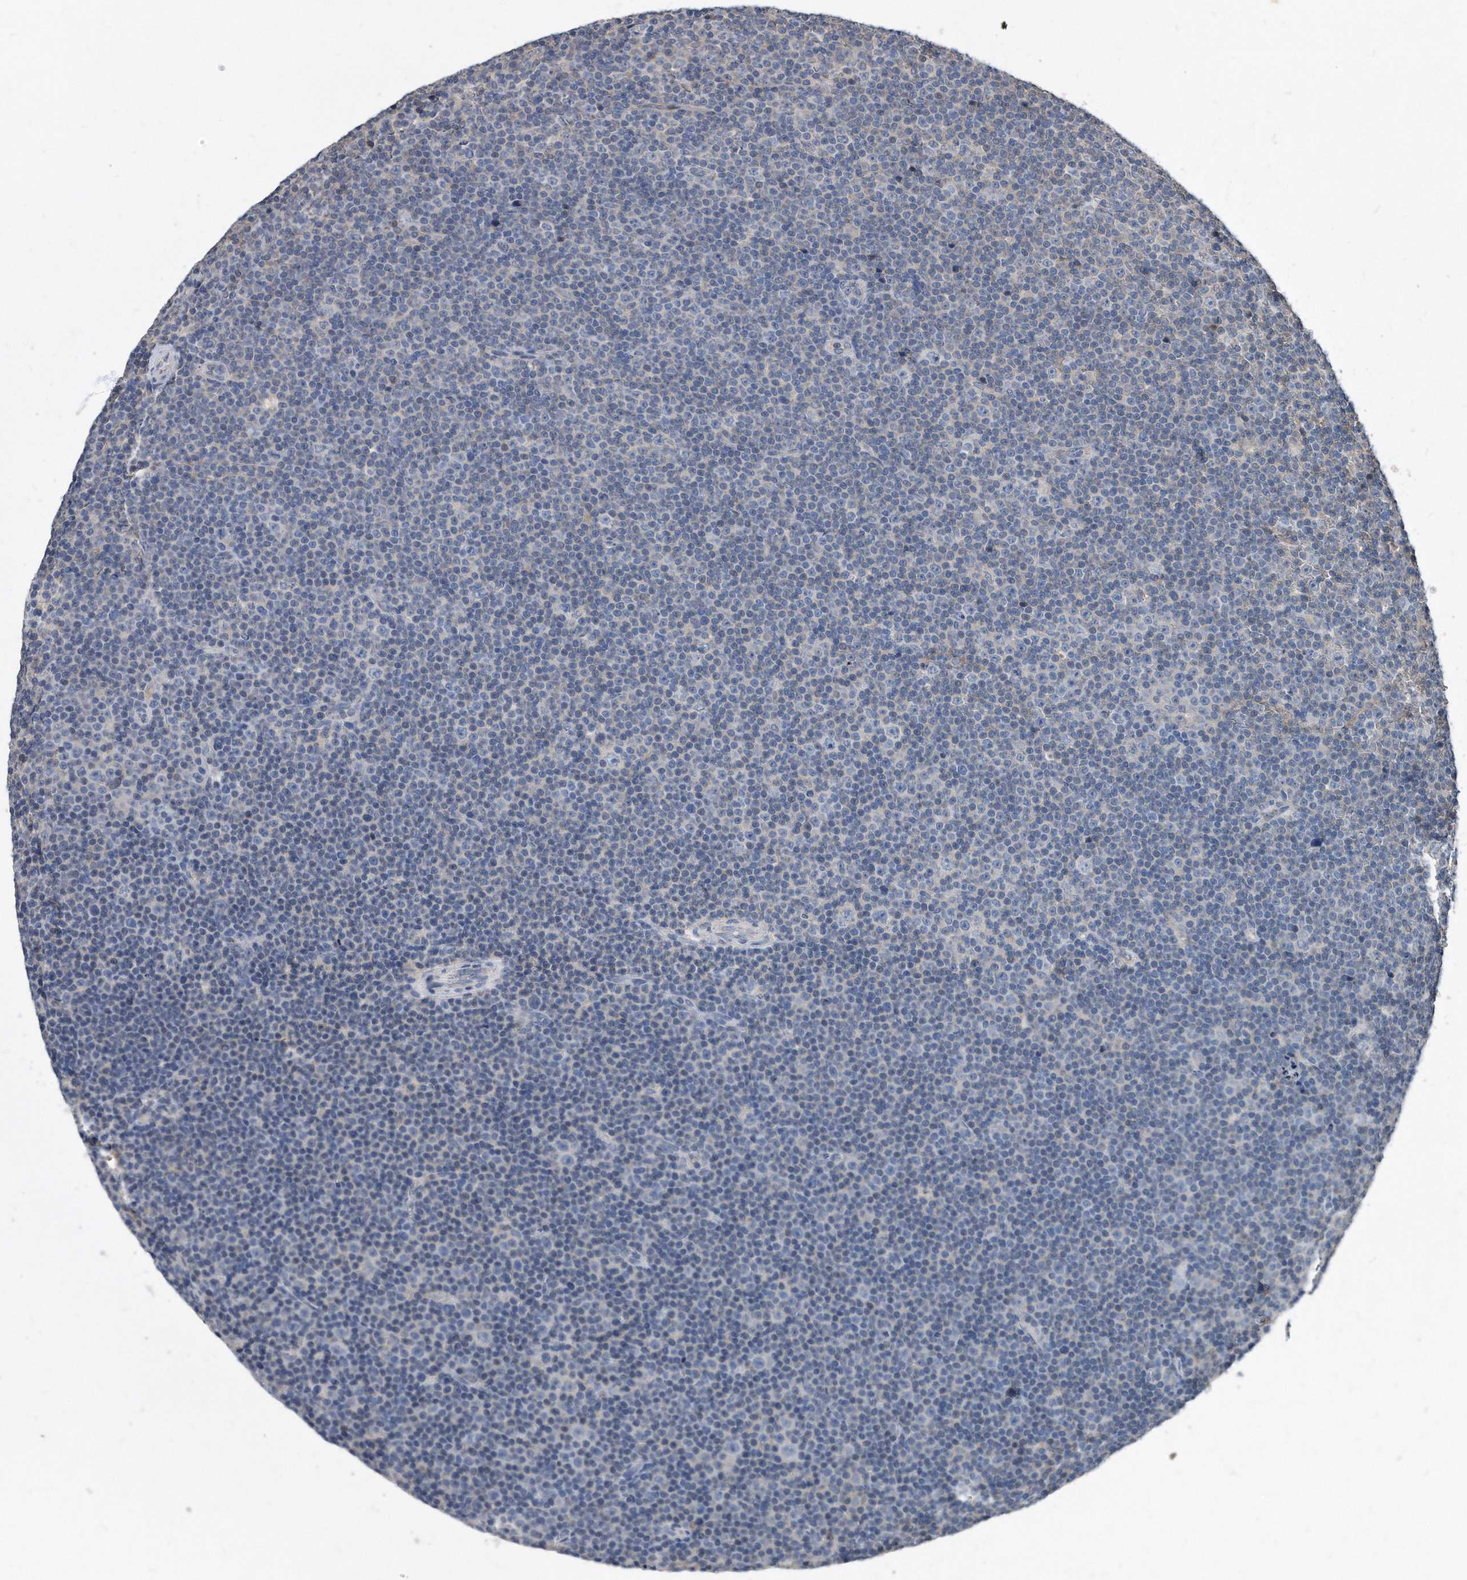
{"staining": {"intensity": "negative", "quantity": "none", "location": "none"}, "tissue": "lymphoma", "cell_type": "Tumor cells", "image_type": "cancer", "snomed": [{"axis": "morphology", "description": "Malignant lymphoma, non-Hodgkin's type, Low grade"}, {"axis": "topography", "description": "Lymph node"}], "caption": "Immunohistochemistry of human malignant lymphoma, non-Hodgkin's type (low-grade) exhibits no expression in tumor cells.", "gene": "HOMER3", "patient": {"sex": "female", "age": 67}}